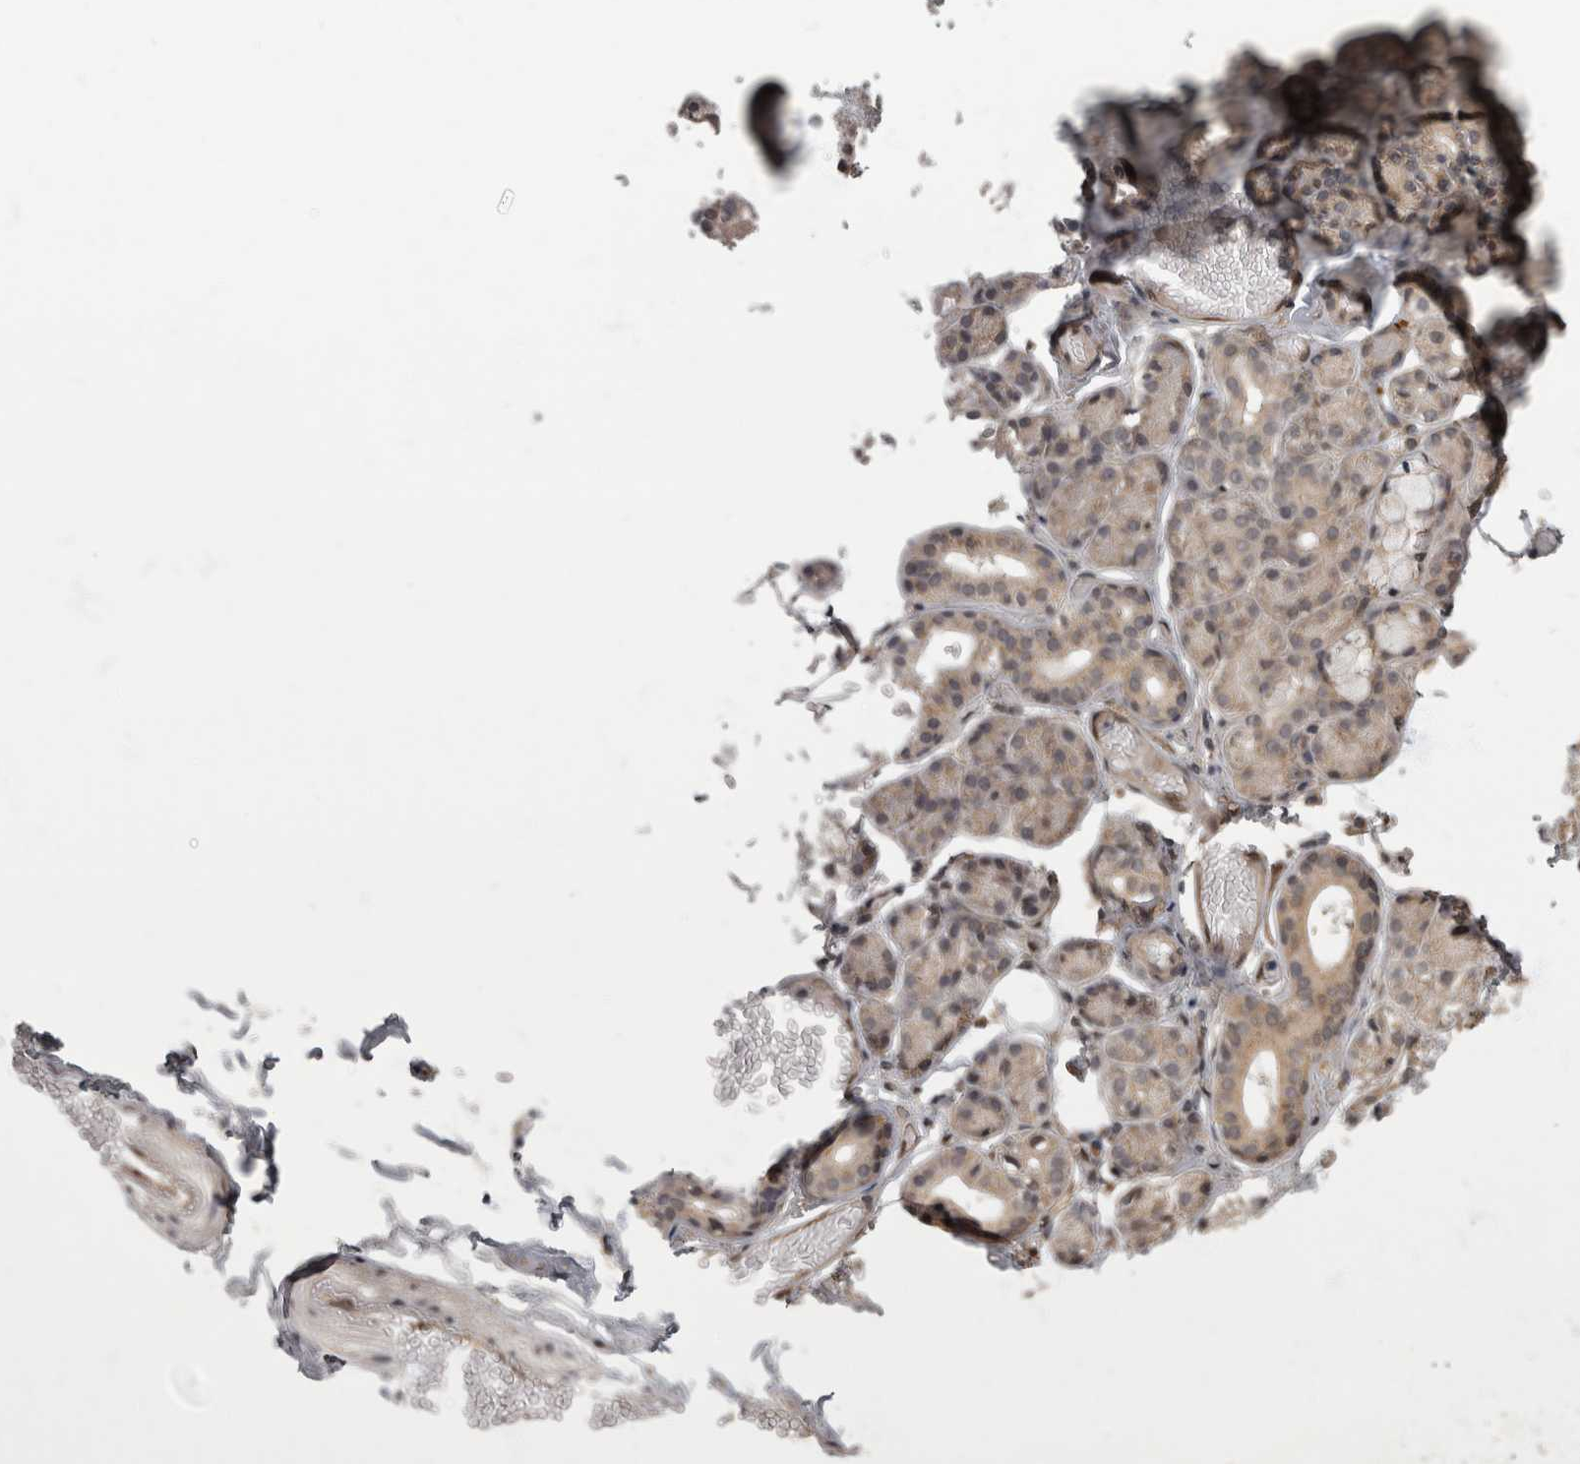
{"staining": {"intensity": "weak", "quantity": "<25%", "location": "cytoplasmic/membranous"}, "tissue": "salivary gland", "cell_type": "Glandular cells", "image_type": "normal", "snomed": [{"axis": "morphology", "description": "Normal tissue, NOS"}, {"axis": "topography", "description": "Salivary gland"}], "caption": "IHC micrograph of normal salivary gland stained for a protein (brown), which shows no positivity in glandular cells. (DAB (3,3'-diaminobenzidine) IHC visualized using brightfield microscopy, high magnification).", "gene": "AKT3", "patient": {"sex": "male", "age": 63}}